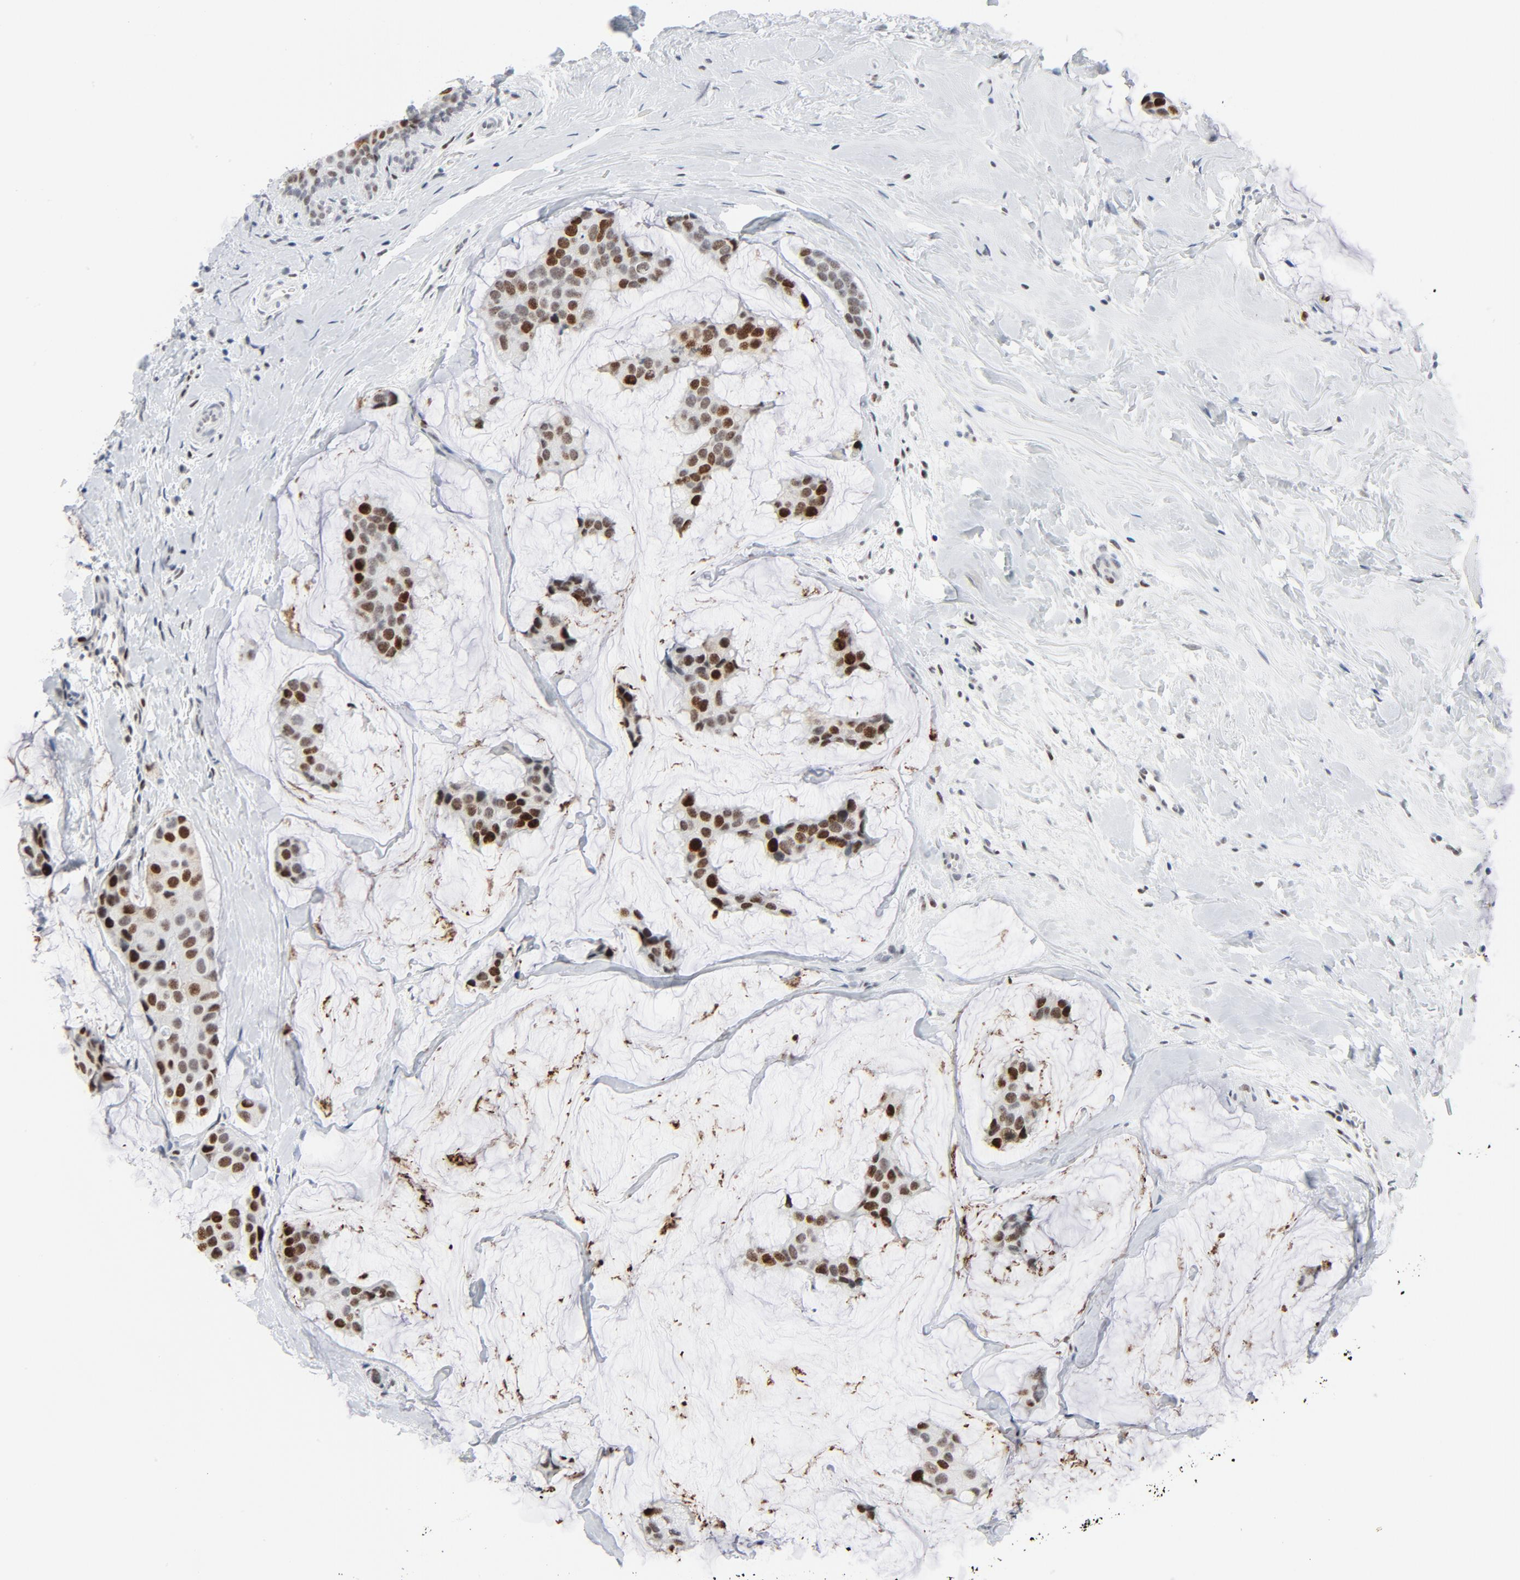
{"staining": {"intensity": "strong", "quantity": ">75%", "location": "nuclear"}, "tissue": "breast cancer", "cell_type": "Tumor cells", "image_type": "cancer", "snomed": [{"axis": "morphology", "description": "Normal tissue, NOS"}, {"axis": "morphology", "description": "Duct carcinoma"}, {"axis": "topography", "description": "Breast"}], "caption": "Breast intraductal carcinoma stained for a protein exhibits strong nuclear positivity in tumor cells.", "gene": "POLD1", "patient": {"sex": "female", "age": 50}}